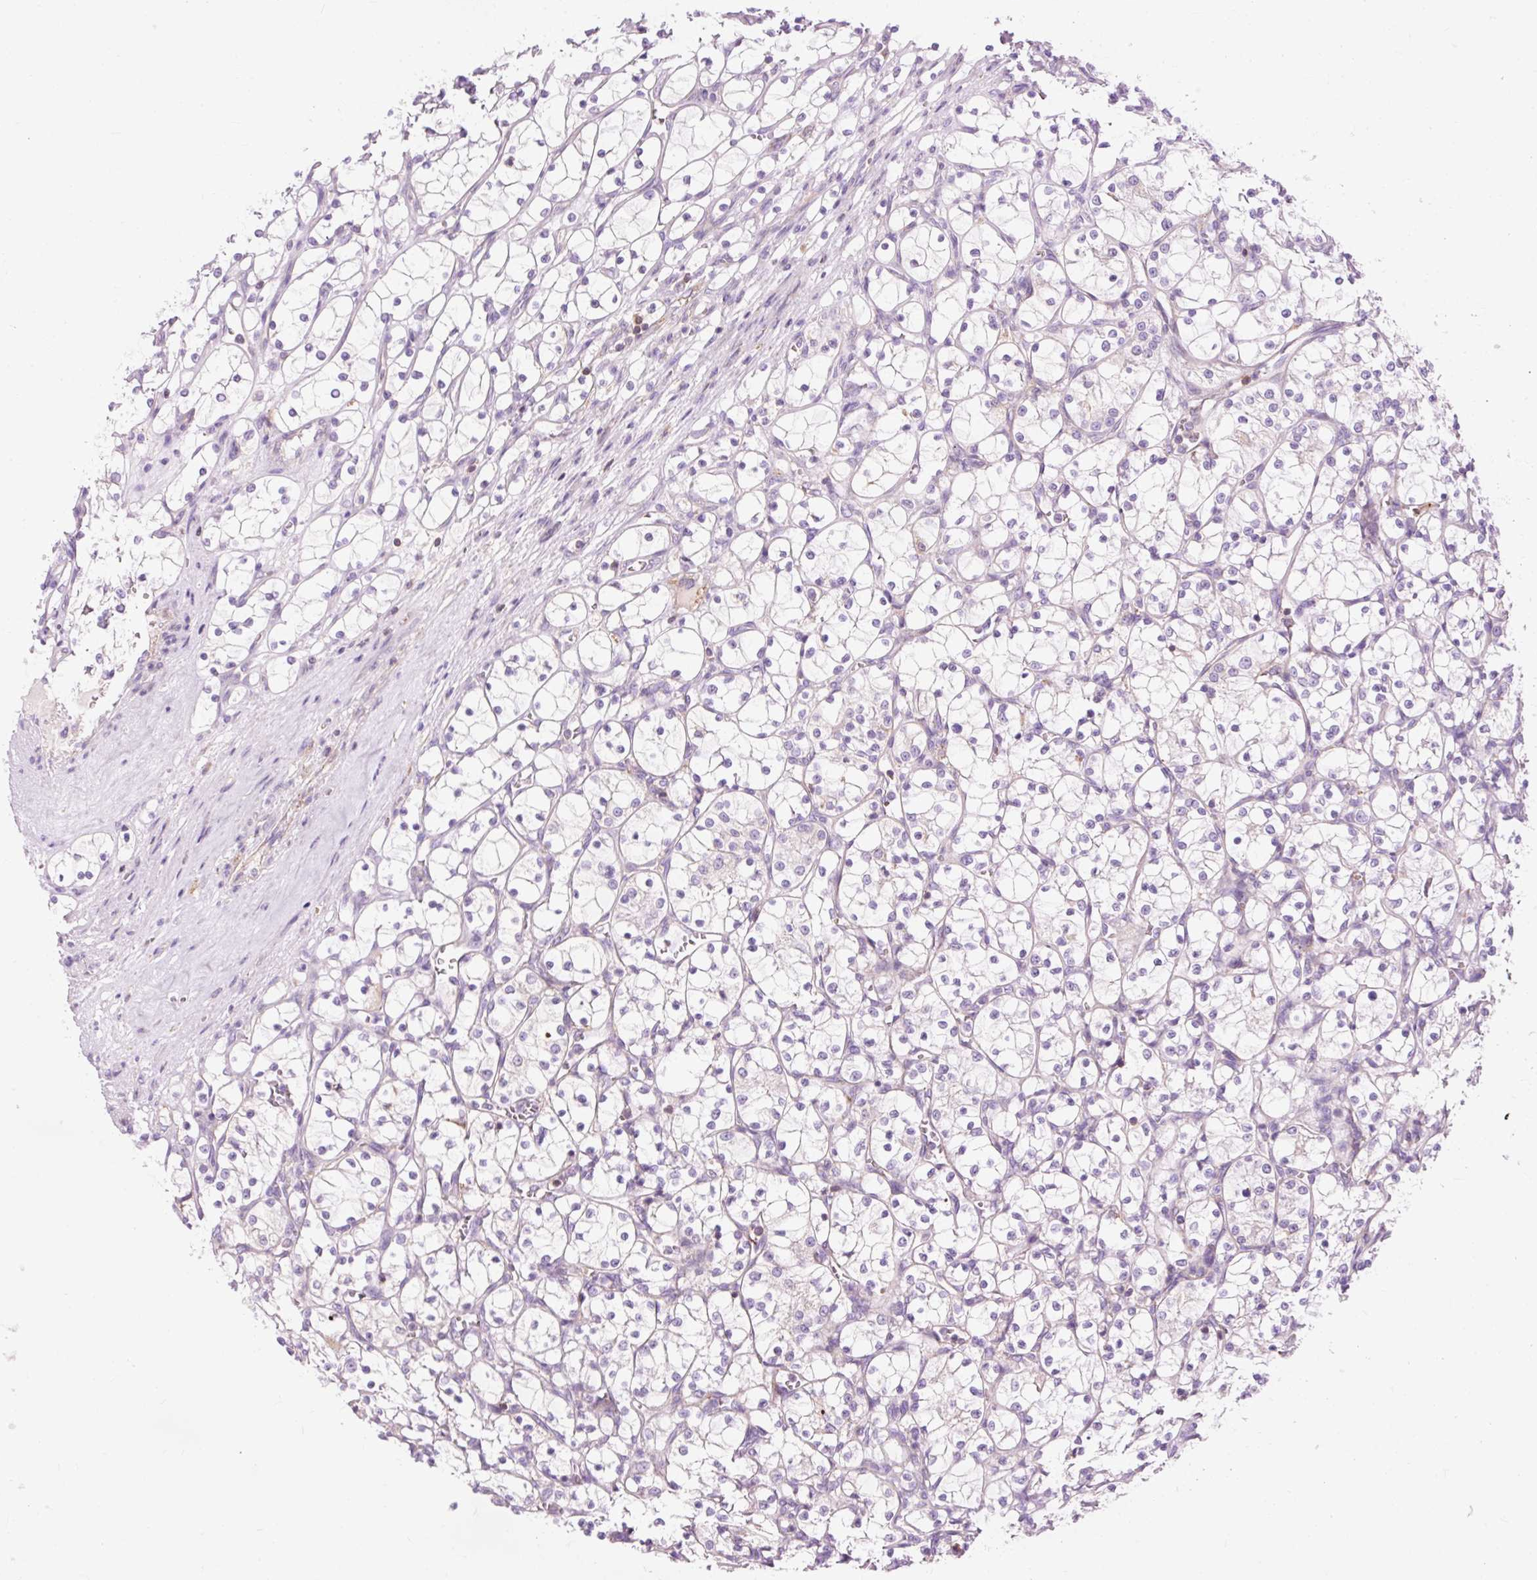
{"staining": {"intensity": "negative", "quantity": "none", "location": "none"}, "tissue": "renal cancer", "cell_type": "Tumor cells", "image_type": "cancer", "snomed": [{"axis": "morphology", "description": "Adenocarcinoma, NOS"}, {"axis": "topography", "description": "Kidney"}], "caption": "A photomicrograph of human renal cancer is negative for staining in tumor cells.", "gene": "CD83", "patient": {"sex": "female", "age": 69}}